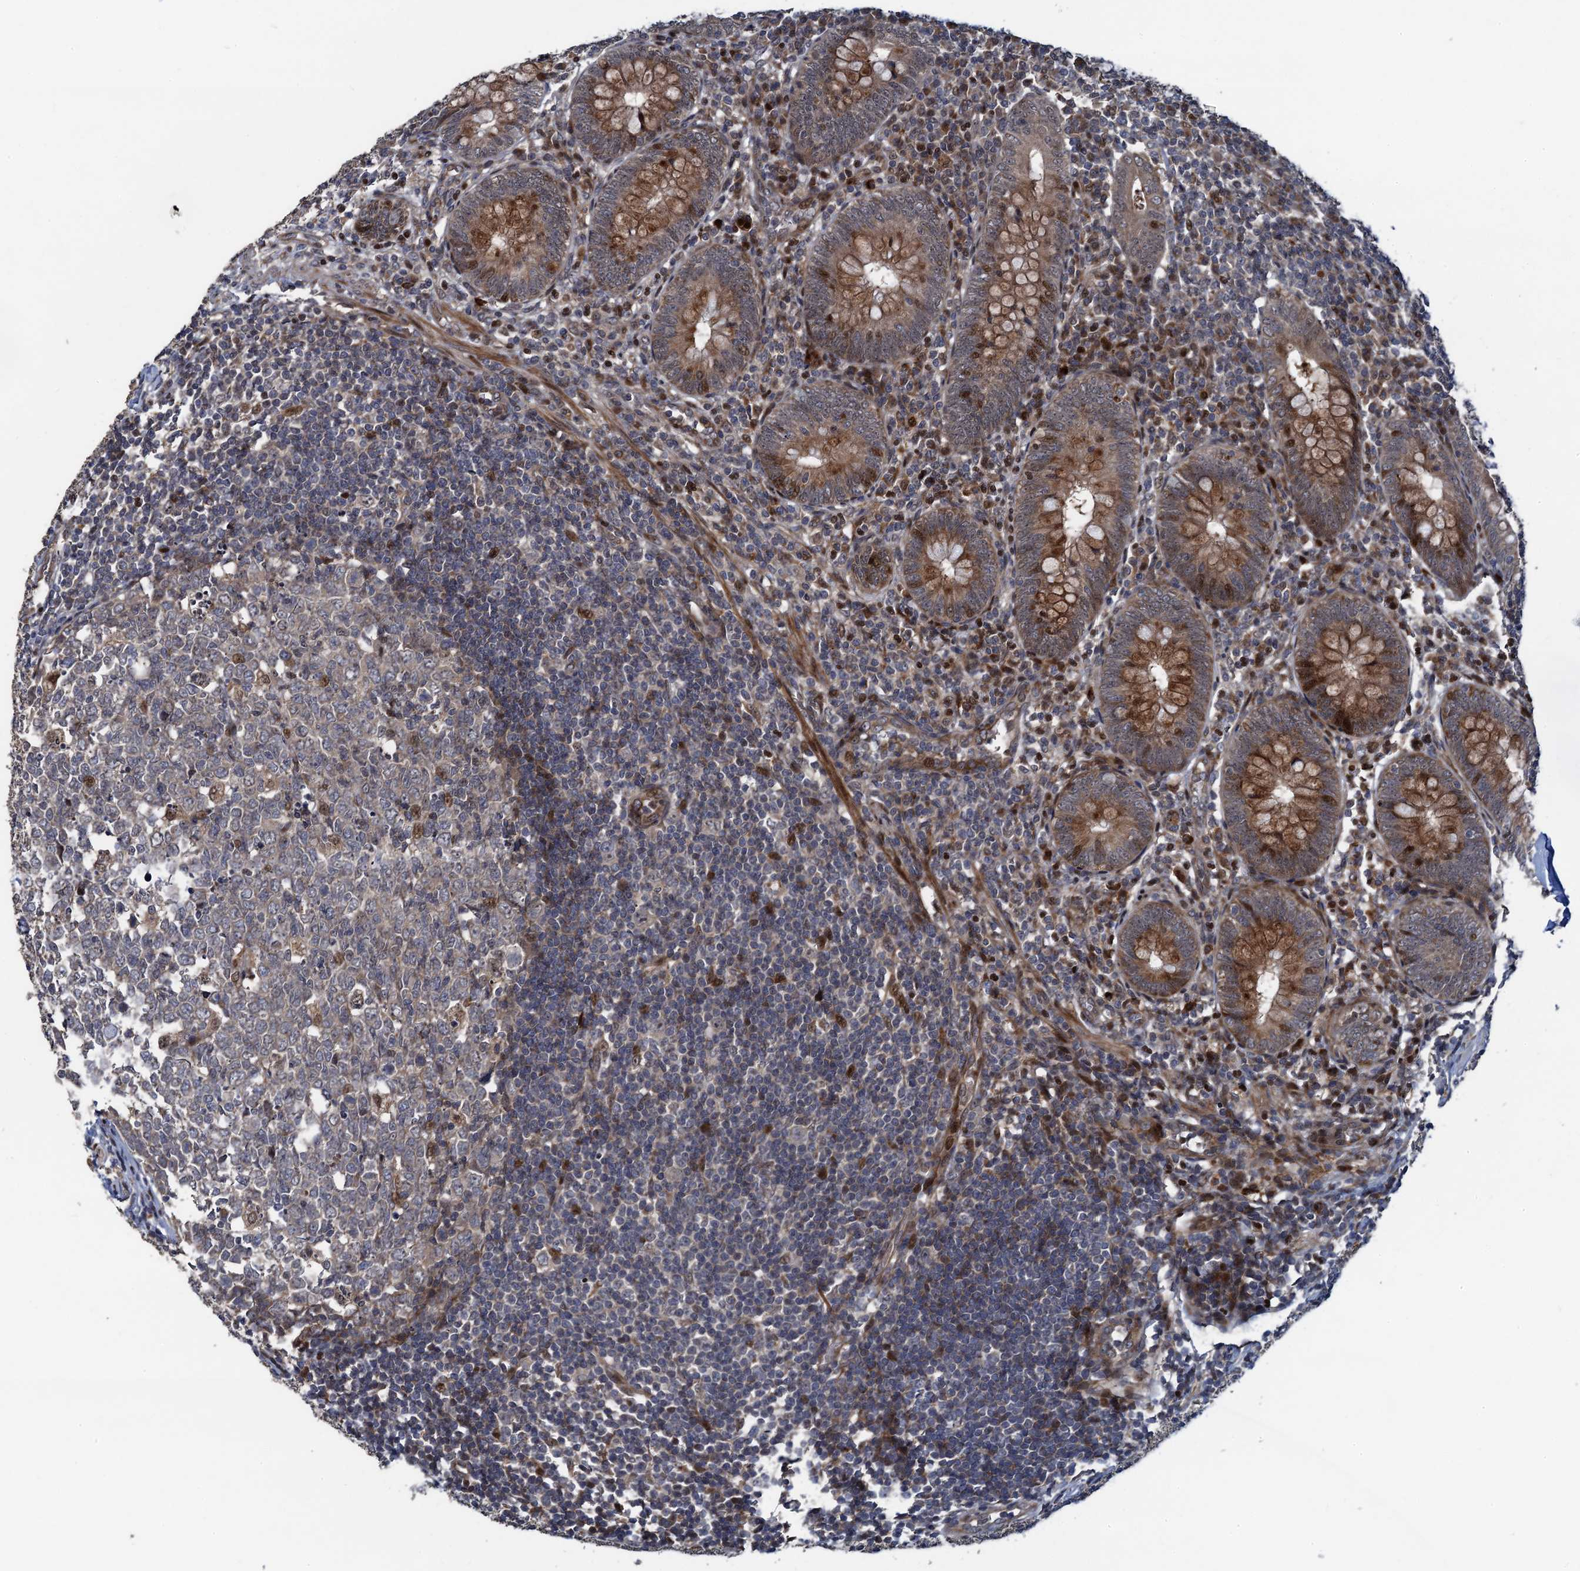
{"staining": {"intensity": "moderate", "quantity": ">75%", "location": "cytoplasmic/membranous"}, "tissue": "appendix", "cell_type": "Glandular cells", "image_type": "normal", "snomed": [{"axis": "morphology", "description": "Normal tissue, NOS"}, {"axis": "topography", "description": "Appendix"}], "caption": "Immunohistochemical staining of unremarkable human appendix shows >75% levels of moderate cytoplasmic/membranous protein staining in approximately >75% of glandular cells.", "gene": "ATOSA", "patient": {"sex": "male", "age": 14}}